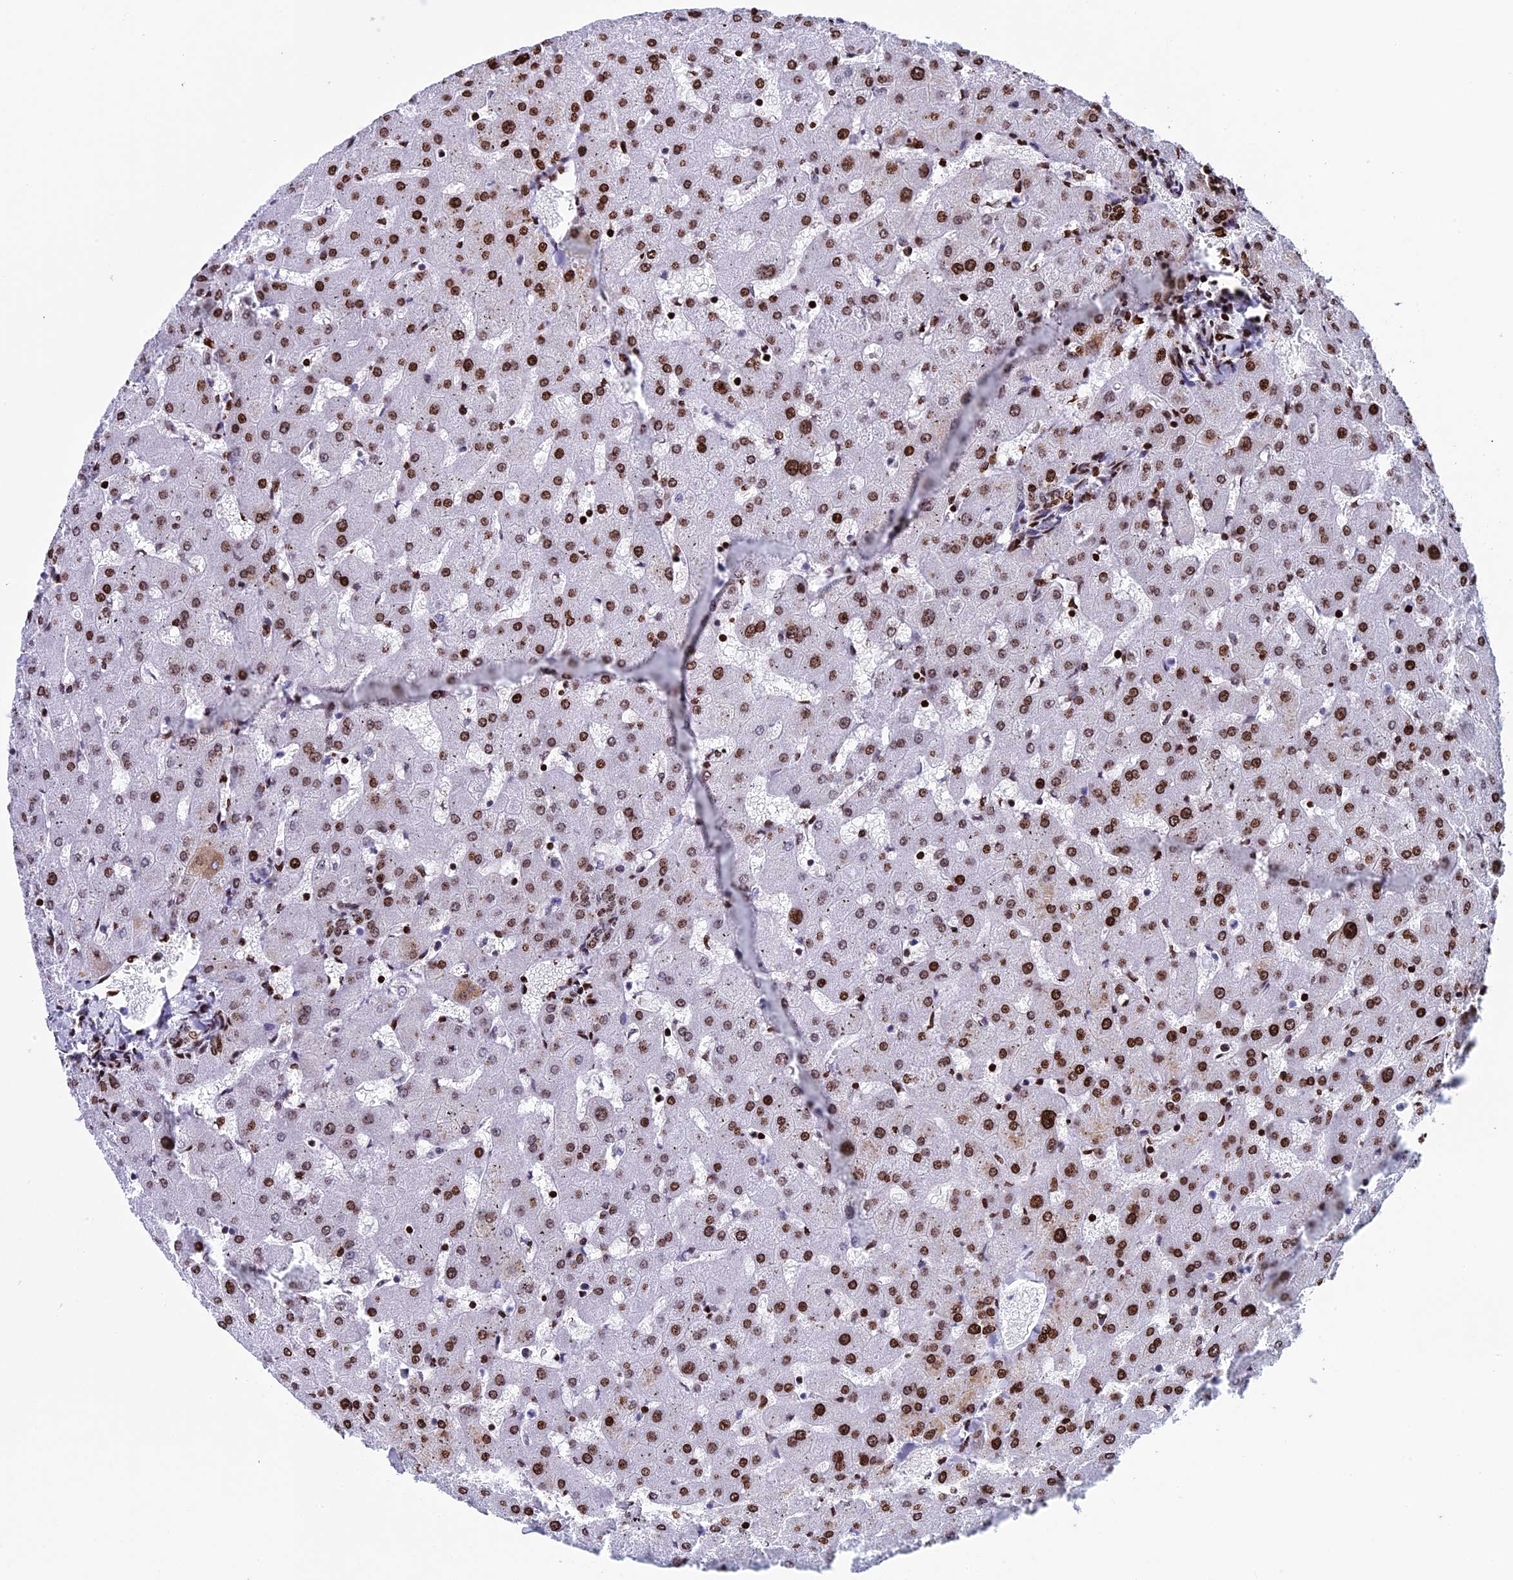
{"staining": {"intensity": "moderate", "quantity": "25%-75%", "location": "nuclear"}, "tissue": "liver", "cell_type": "Cholangiocytes", "image_type": "normal", "snomed": [{"axis": "morphology", "description": "Normal tissue, NOS"}, {"axis": "topography", "description": "Liver"}], "caption": "Normal liver shows moderate nuclear staining in approximately 25%-75% of cholangiocytes (Stains: DAB (3,3'-diaminobenzidine) in brown, nuclei in blue, Microscopy: brightfield microscopy at high magnification)..", "gene": "BTBD3", "patient": {"sex": "female", "age": 63}}